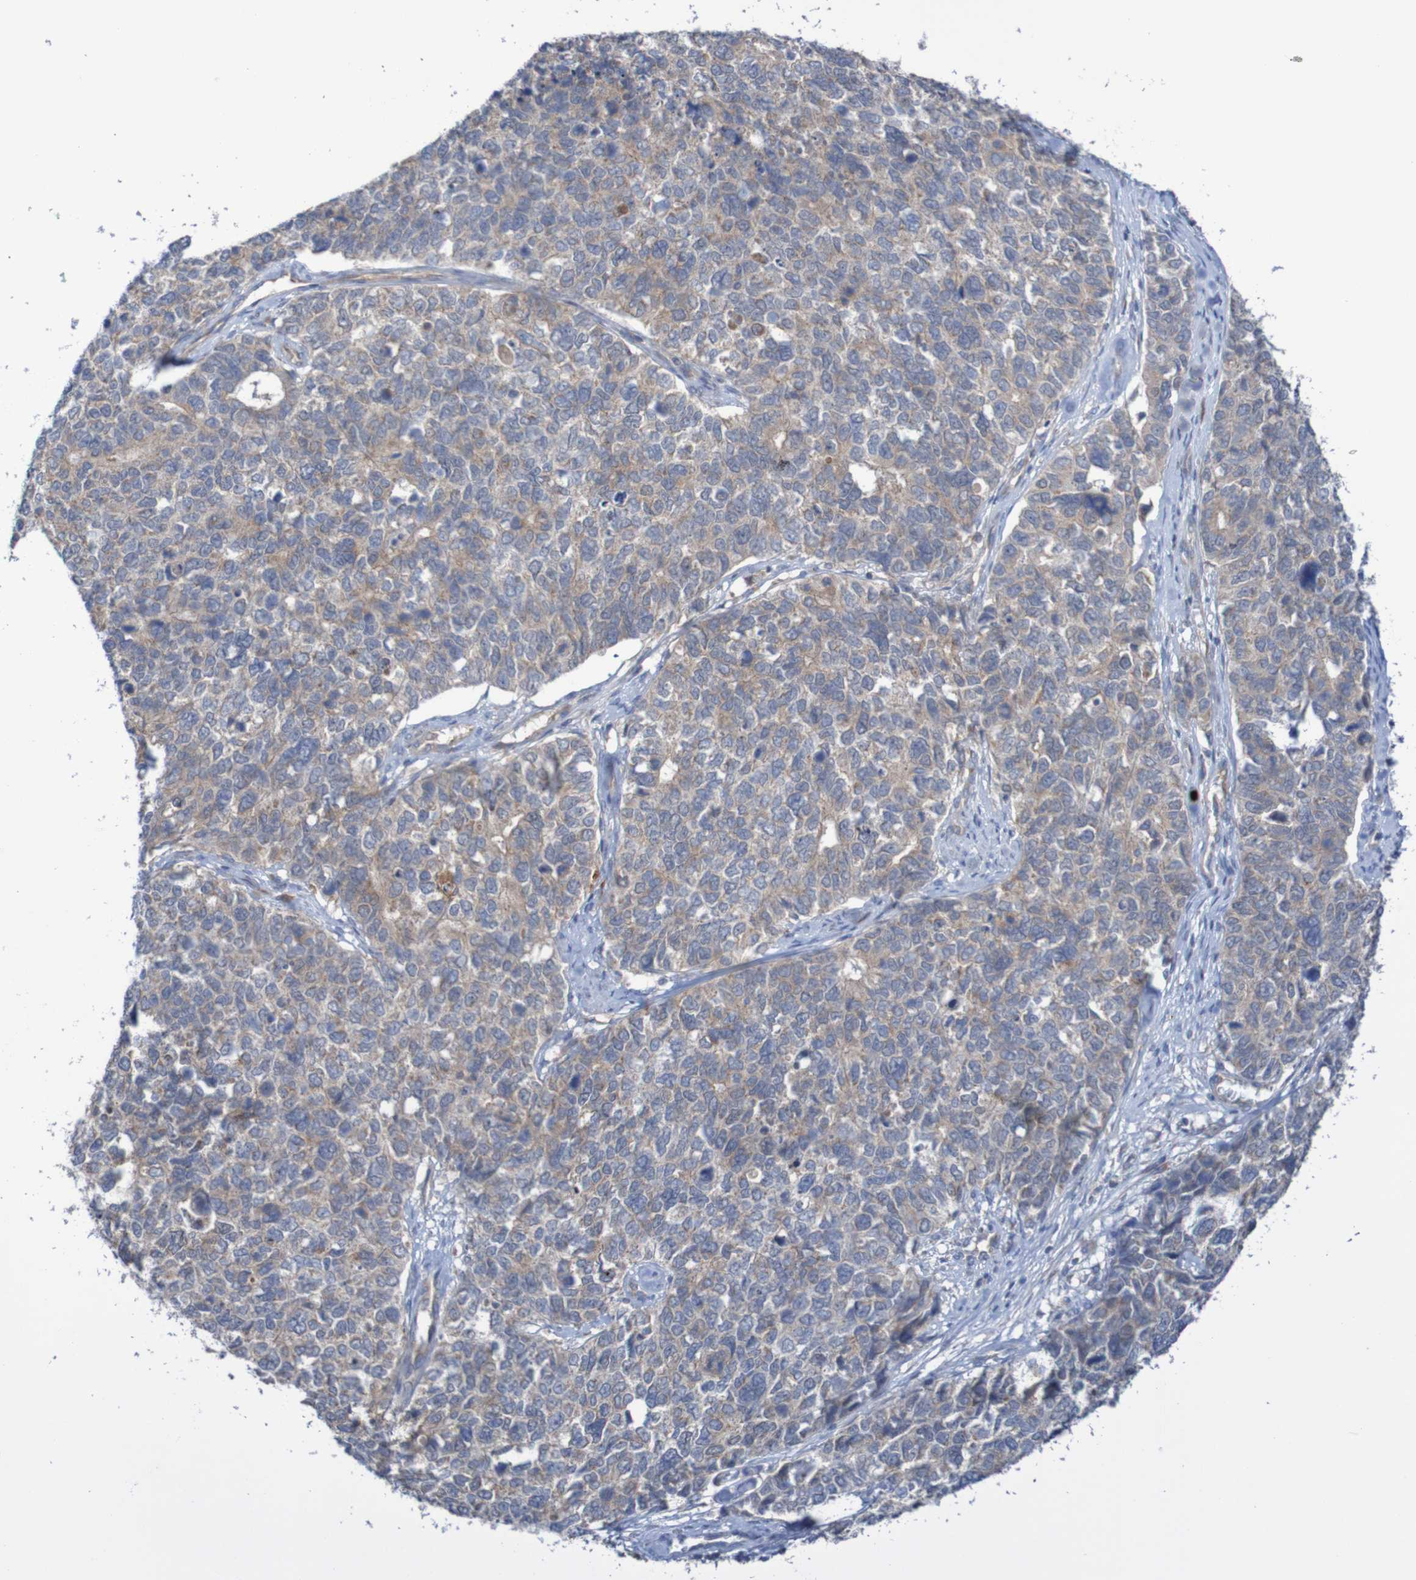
{"staining": {"intensity": "weak", "quantity": ">75%", "location": "cytoplasmic/membranous"}, "tissue": "cervical cancer", "cell_type": "Tumor cells", "image_type": "cancer", "snomed": [{"axis": "morphology", "description": "Squamous cell carcinoma, NOS"}, {"axis": "topography", "description": "Cervix"}], "caption": "High-power microscopy captured an immunohistochemistry (IHC) histopathology image of cervical cancer, revealing weak cytoplasmic/membranous positivity in about >75% of tumor cells.", "gene": "PARP4", "patient": {"sex": "female", "age": 63}}